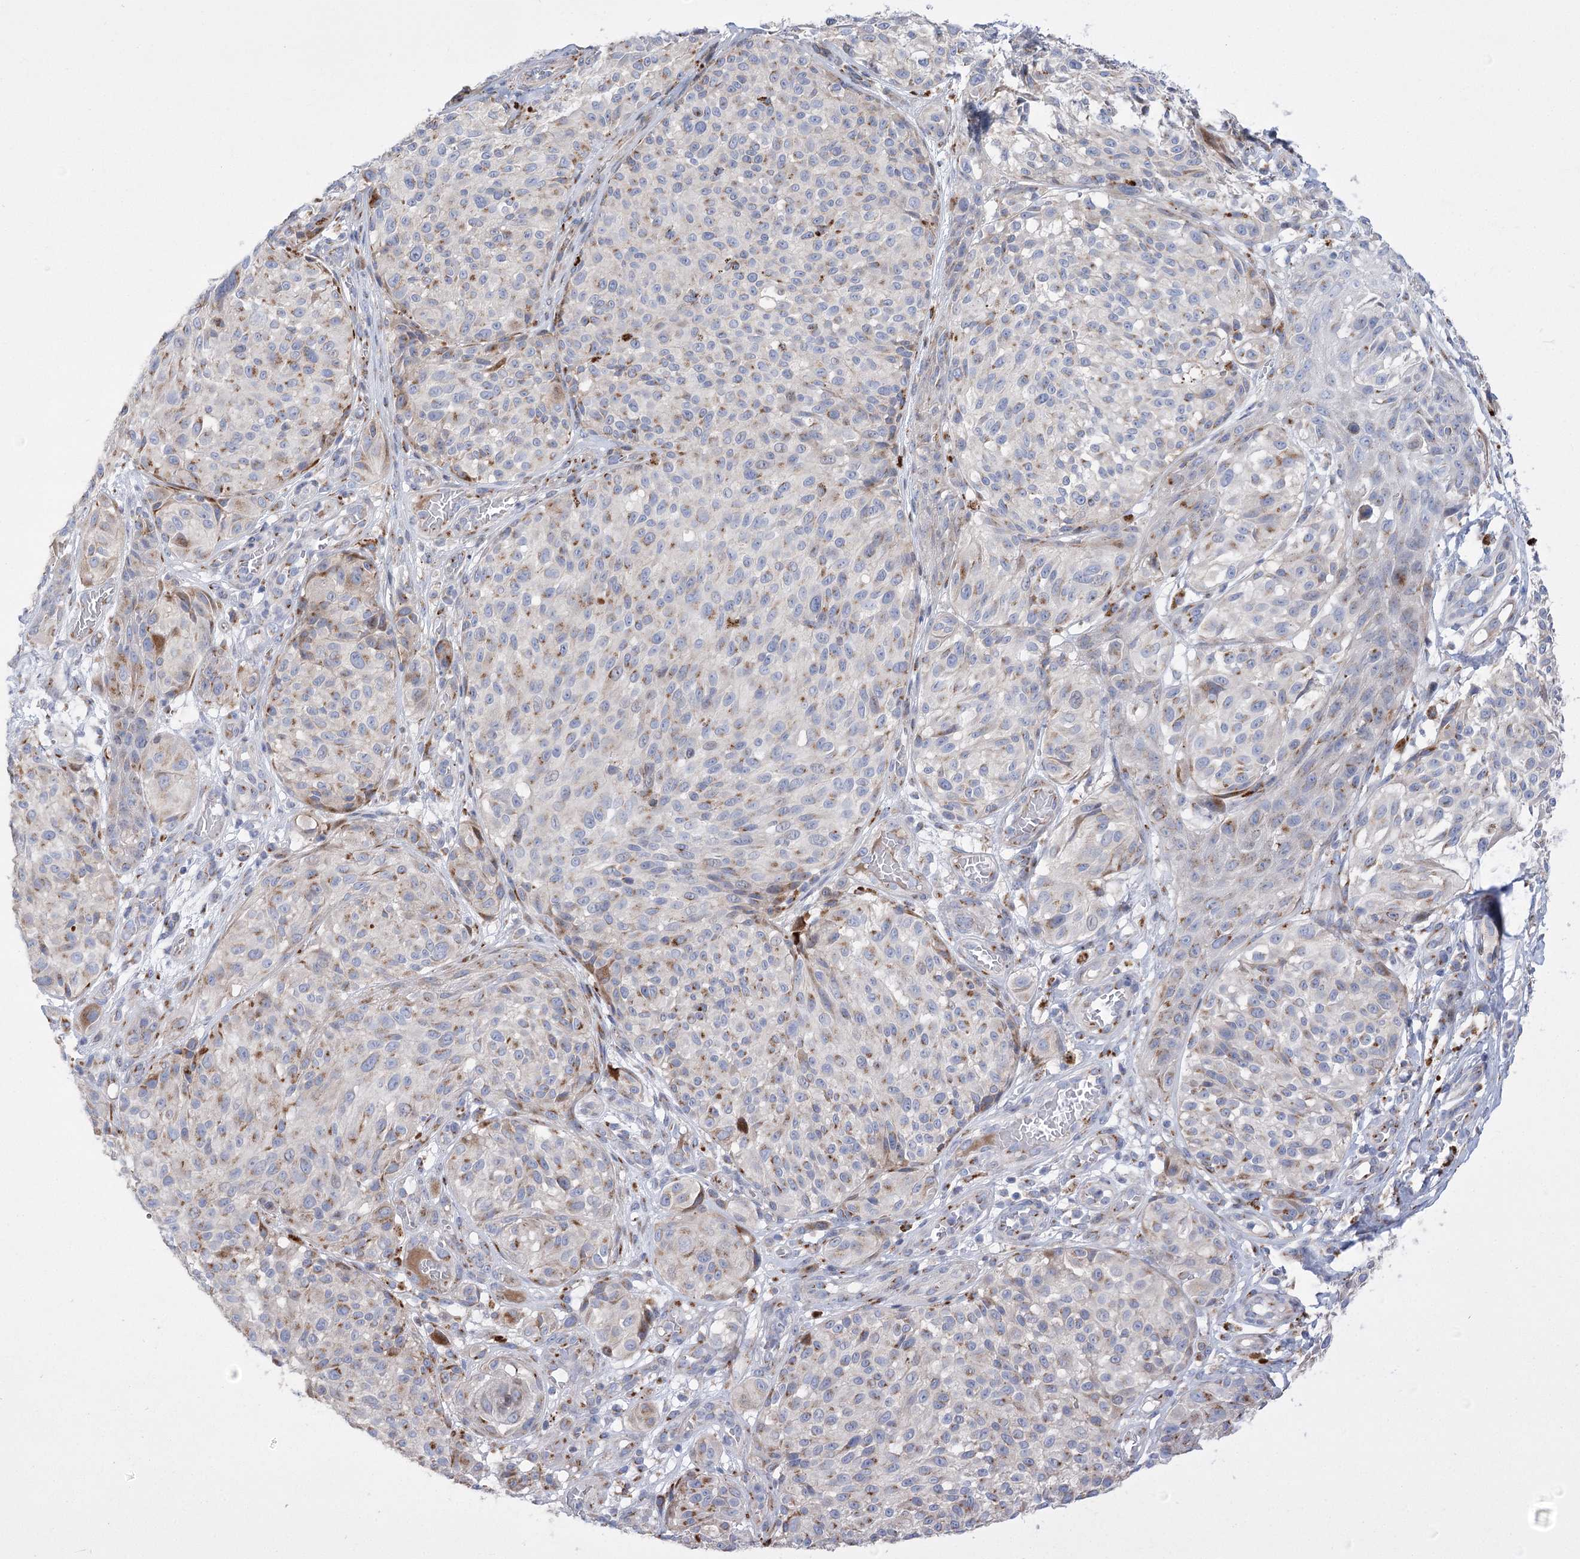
{"staining": {"intensity": "moderate", "quantity": "<25%", "location": "cytoplasmic/membranous"}, "tissue": "melanoma", "cell_type": "Tumor cells", "image_type": "cancer", "snomed": [{"axis": "morphology", "description": "Malignant melanoma, NOS"}, {"axis": "topography", "description": "Skin"}], "caption": "The image displays staining of melanoma, revealing moderate cytoplasmic/membranous protein expression (brown color) within tumor cells.", "gene": "NME7", "patient": {"sex": "male", "age": 83}}